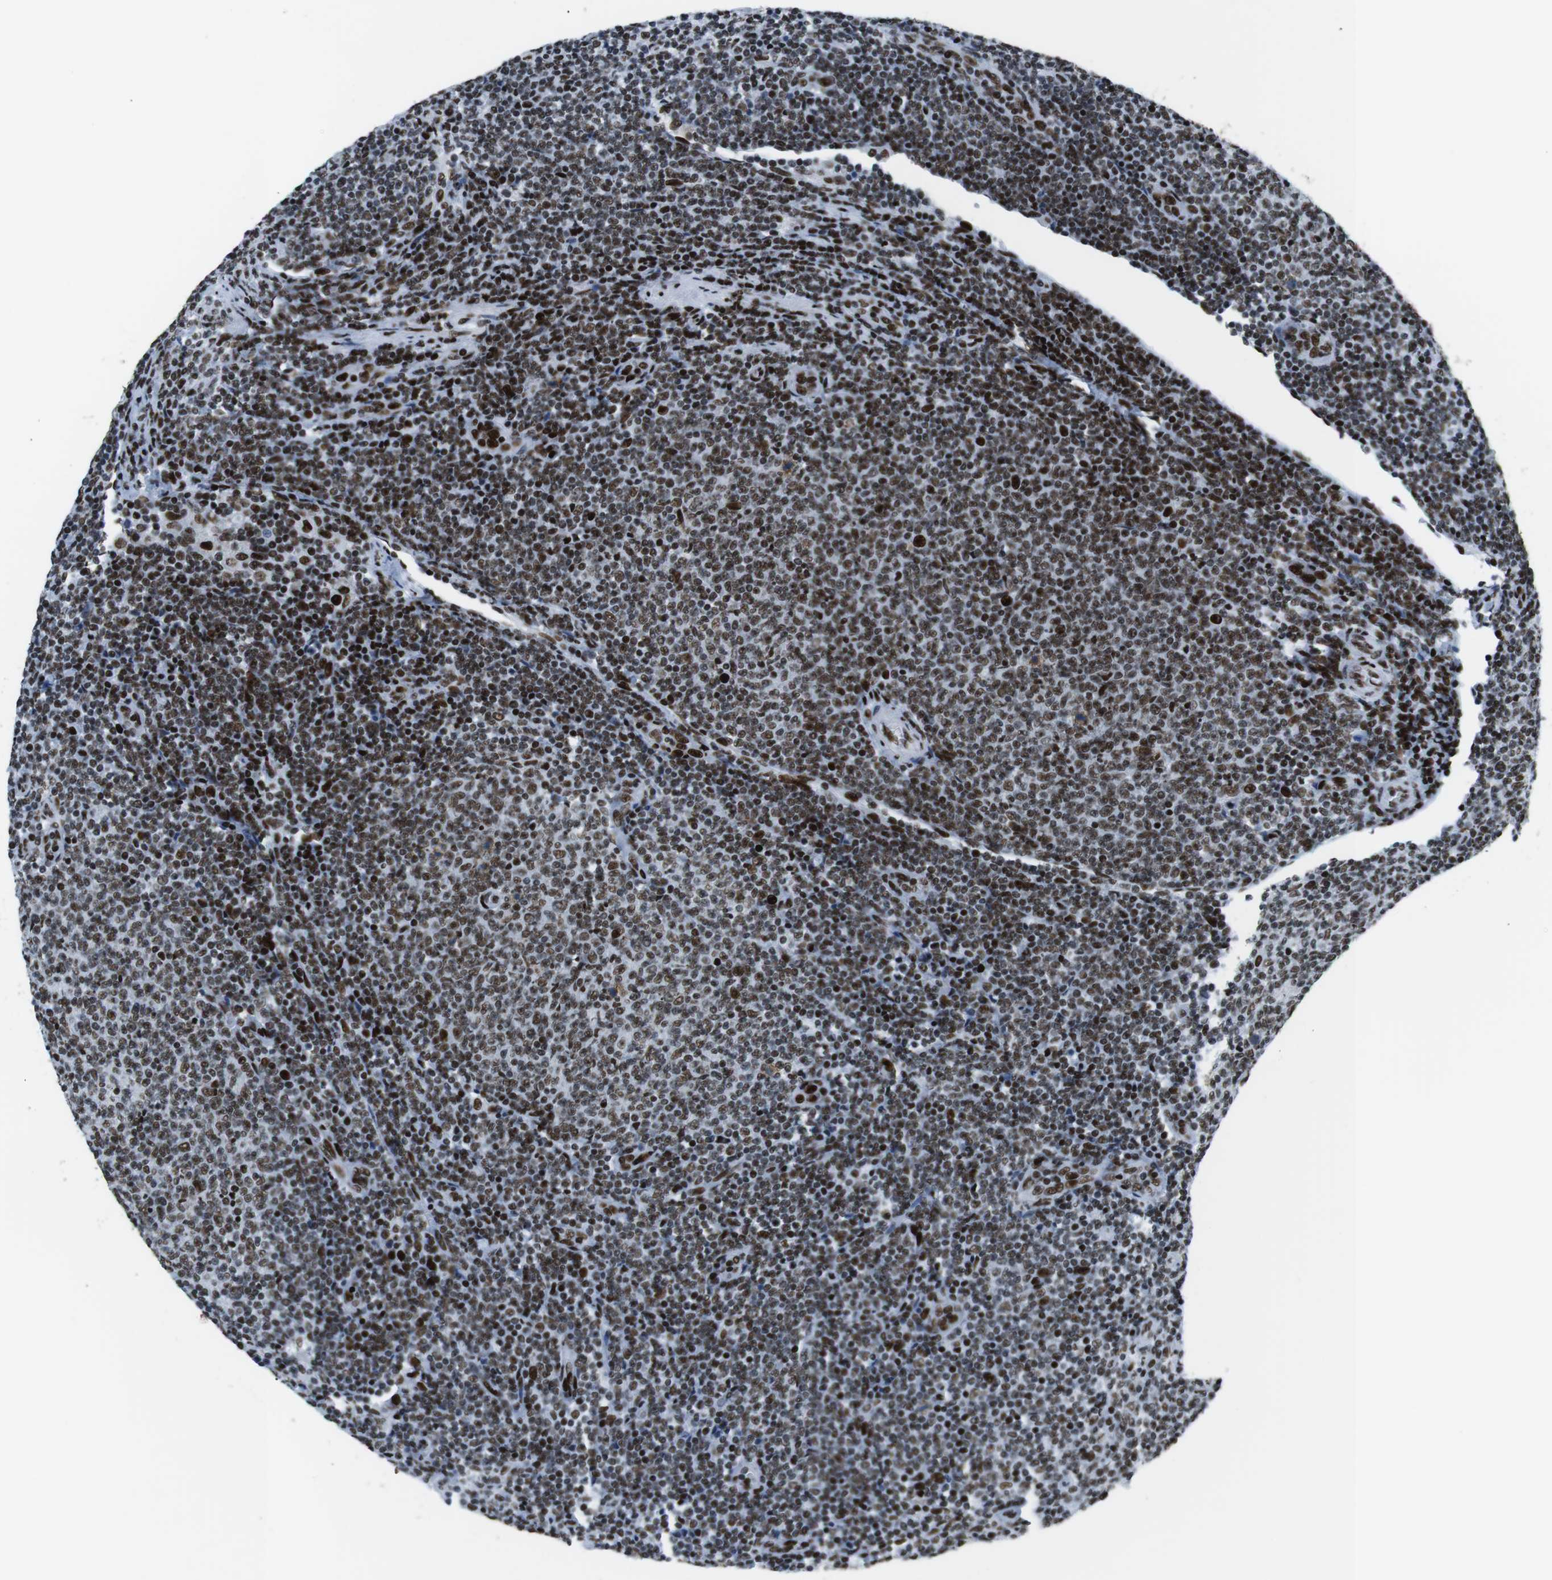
{"staining": {"intensity": "moderate", "quantity": ">75%", "location": "nuclear"}, "tissue": "lymphoma", "cell_type": "Tumor cells", "image_type": "cancer", "snomed": [{"axis": "morphology", "description": "Malignant lymphoma, non-Hodgkin's type, Low grade"}, {"axis": "topography", "description": "Lymph node"}], "caption": "Immunohistochemical staining of human lymphoma reveals medium levels of moderate nuclear protein staining in about >75% of tumor cells.", "gene": "CITED2", "patient": {"sex": "male", "age": 66}}